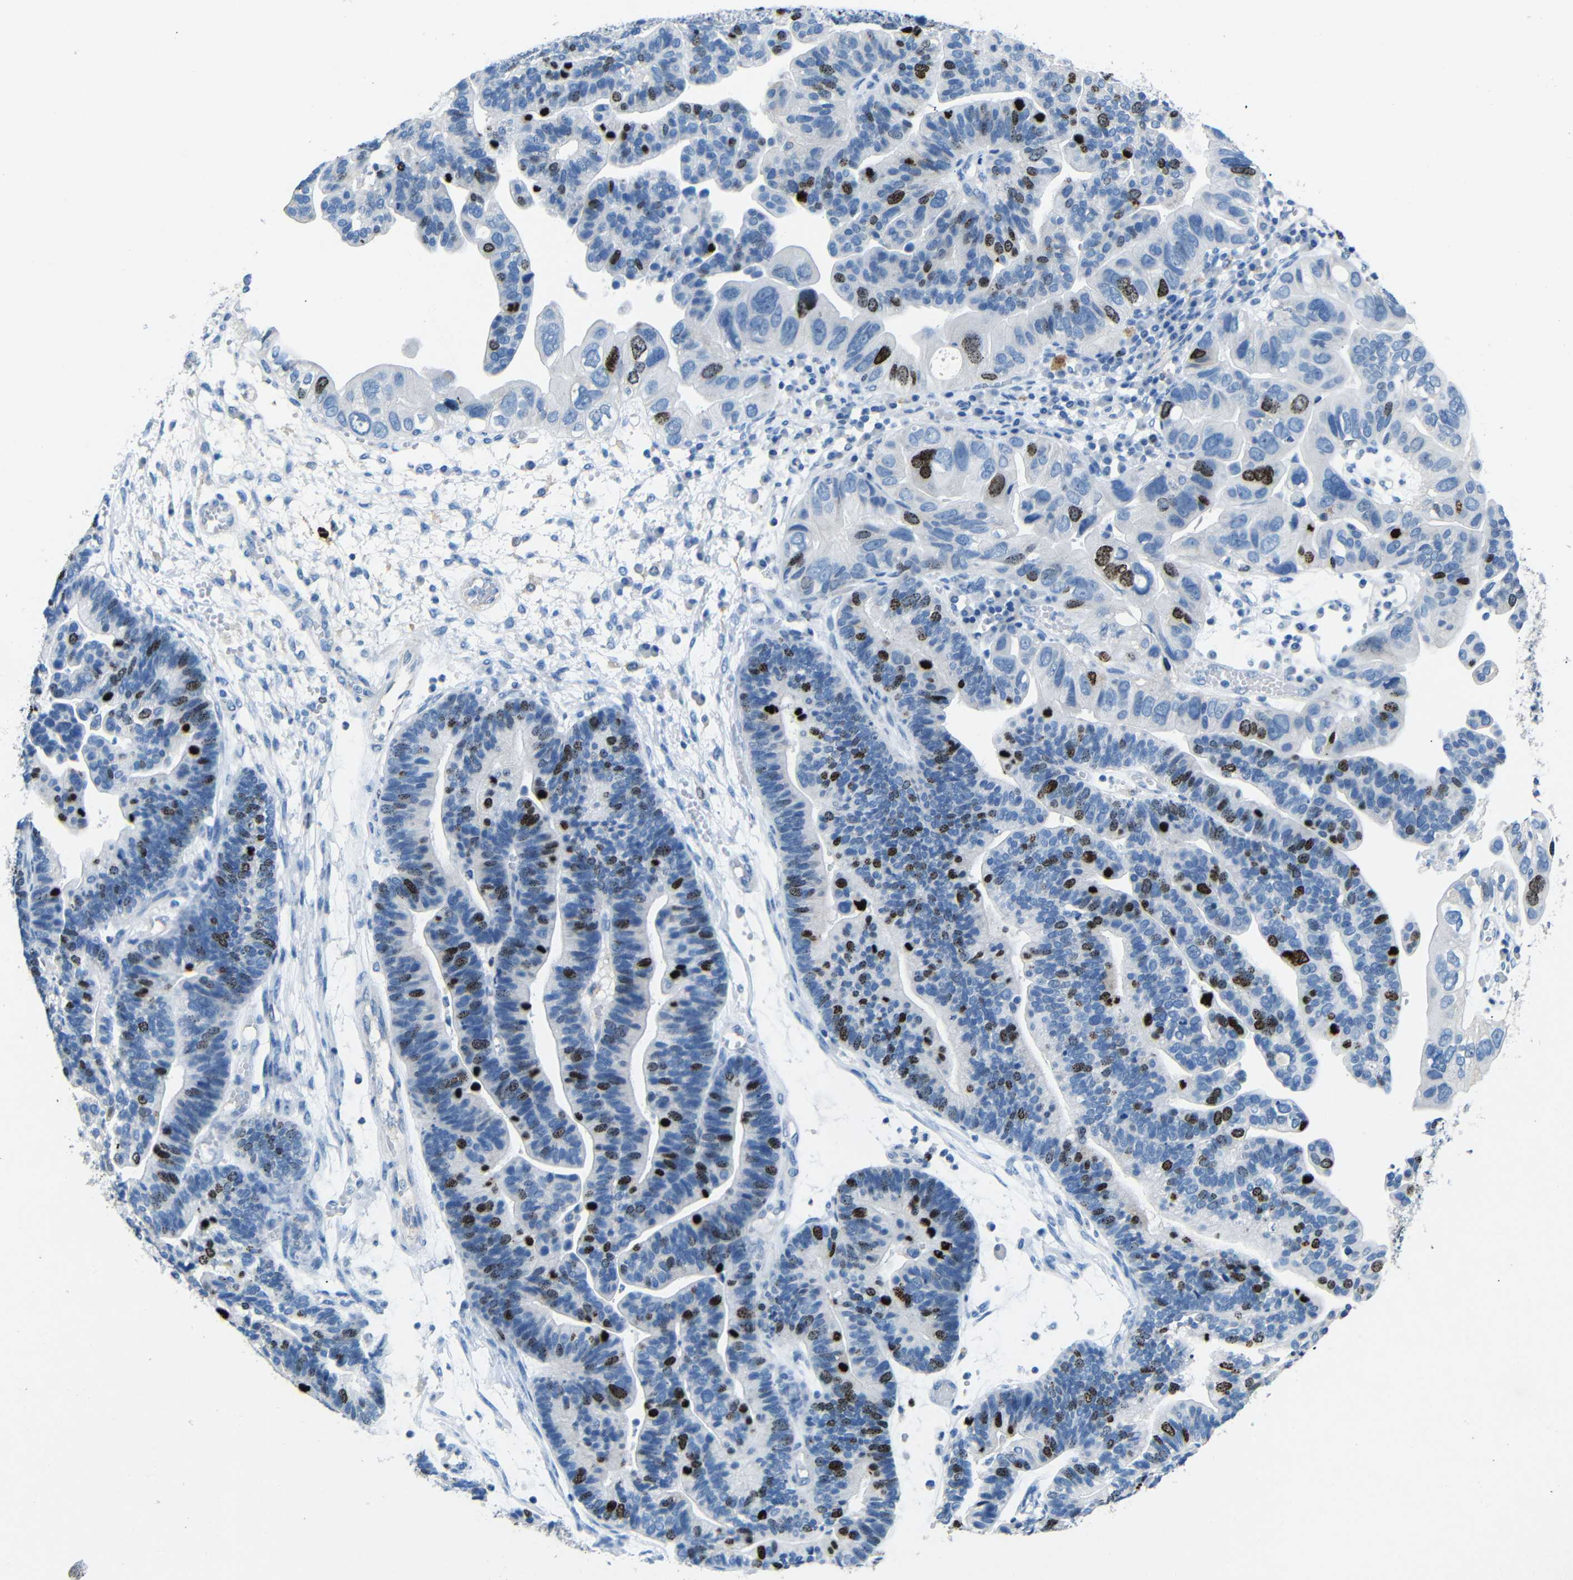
{"staining": {"intensity": "strong", "quantity": "<25%", "location": "nuclear"}, "tissue": "ovarian cancer", "cell_type": "Tumor cells", "image_type": "cancer", "snomed": [{"axis": "morphology", "description": "Cystadenocarcinoma, serous, NOS"}, {"axis": "topography", "description": "Ovary"}], "caption": "Brown immunohistochemical staining in human ovarian cancer (serous cystadenocarcinoma) reveals strong nuclear expression in approximately <25% of tumor cells.", "gene": "INCENP", "patient": {"sex": "female", "age": 56}}